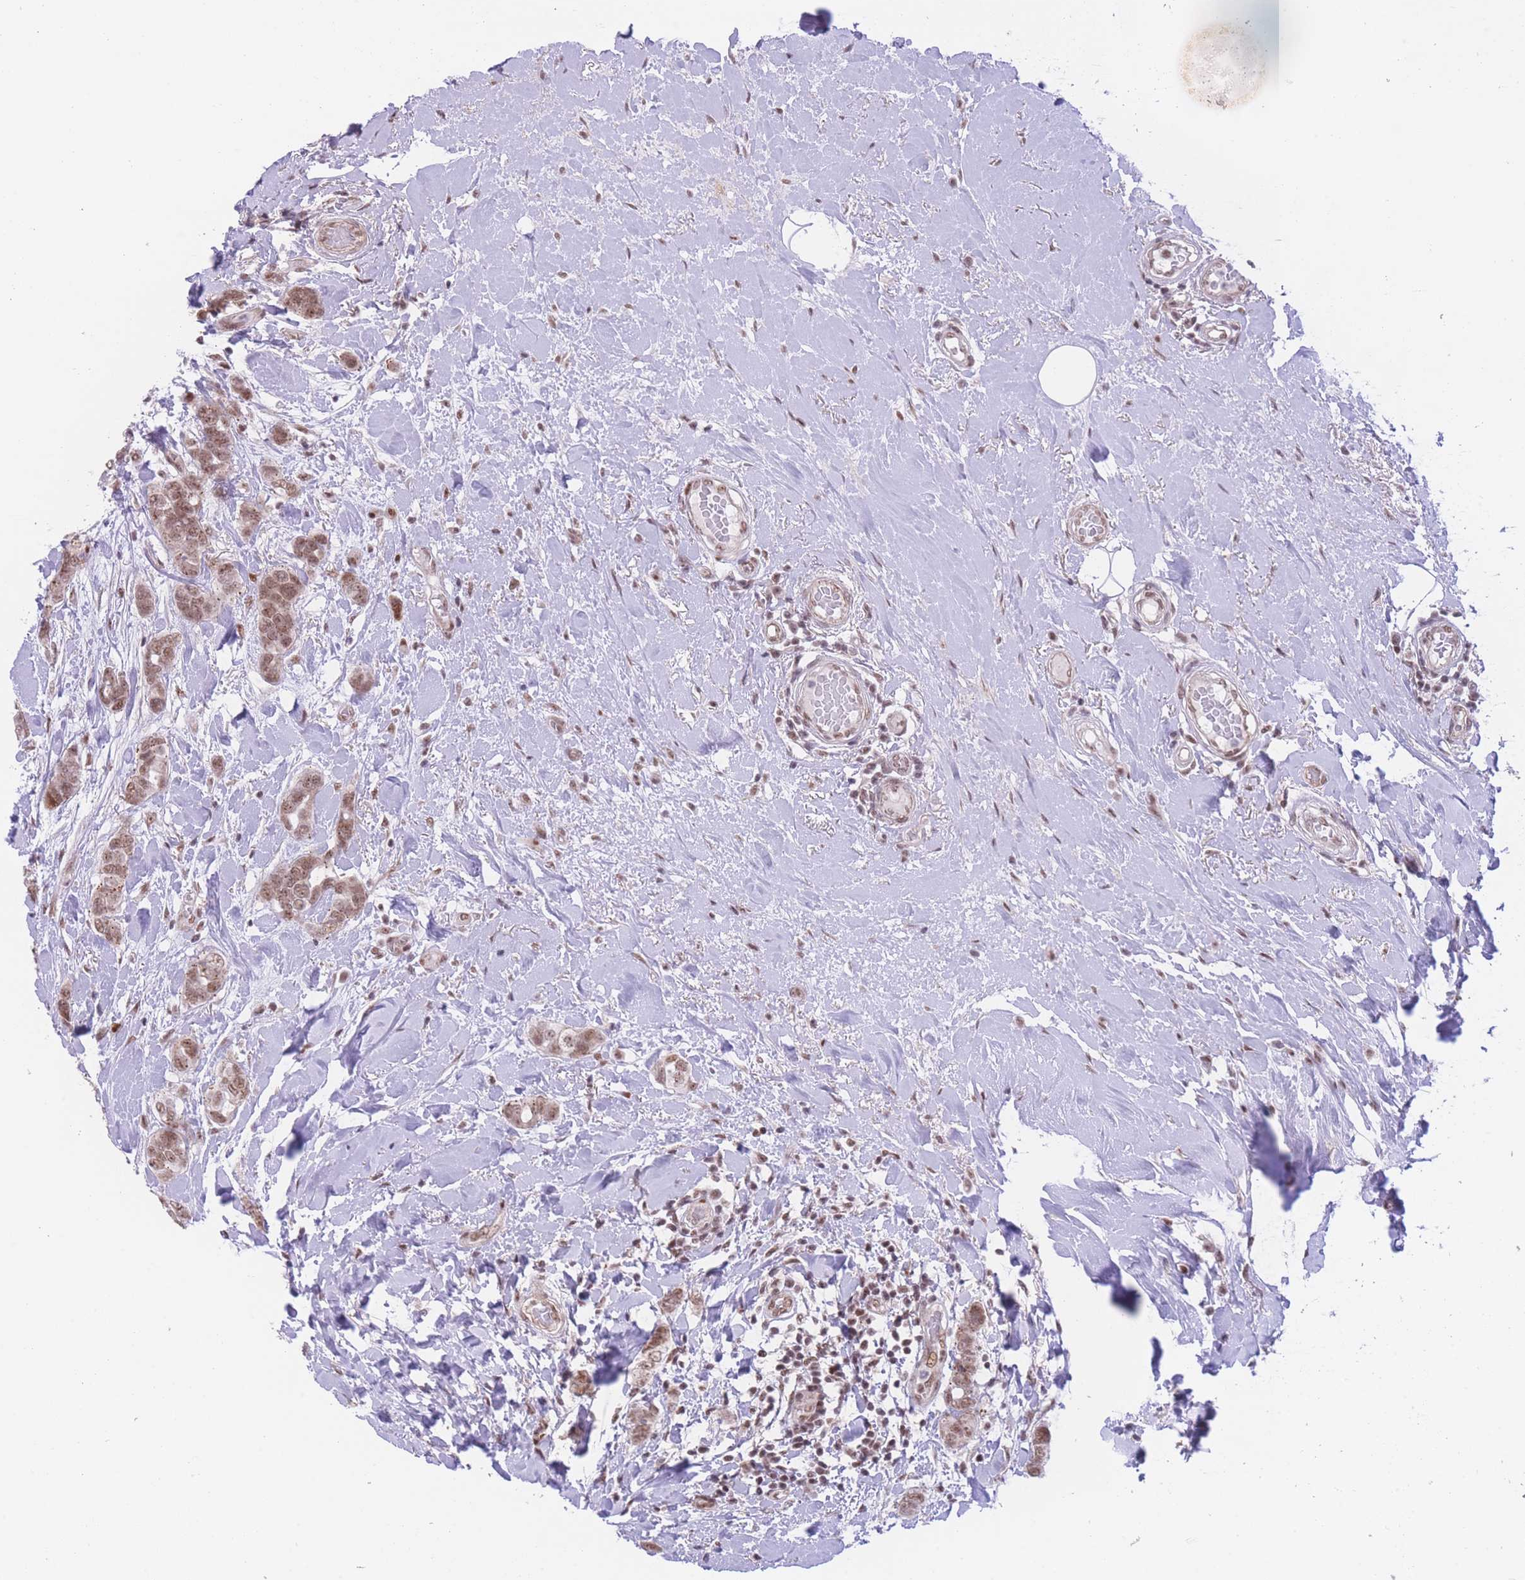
{"staining": {"intensity": "moderate", "quantity": ">75%", "location": "nuclear"}, "tissue": "breast cancer", "cell_type": "Tumor cells", "image_type": "cancer", "snomed": [{"axis": "morphology", "description": "Lobular carcinoma"}, {"axis": "topography", "description": "Breast"}], "caption": "The immunohistochemical stain shows moderate nuclear expression in tumor cells of breast lobular carcinoma tissue.", "gene": "PCIF1", "patient": {"sex": "female", "age": 51}}